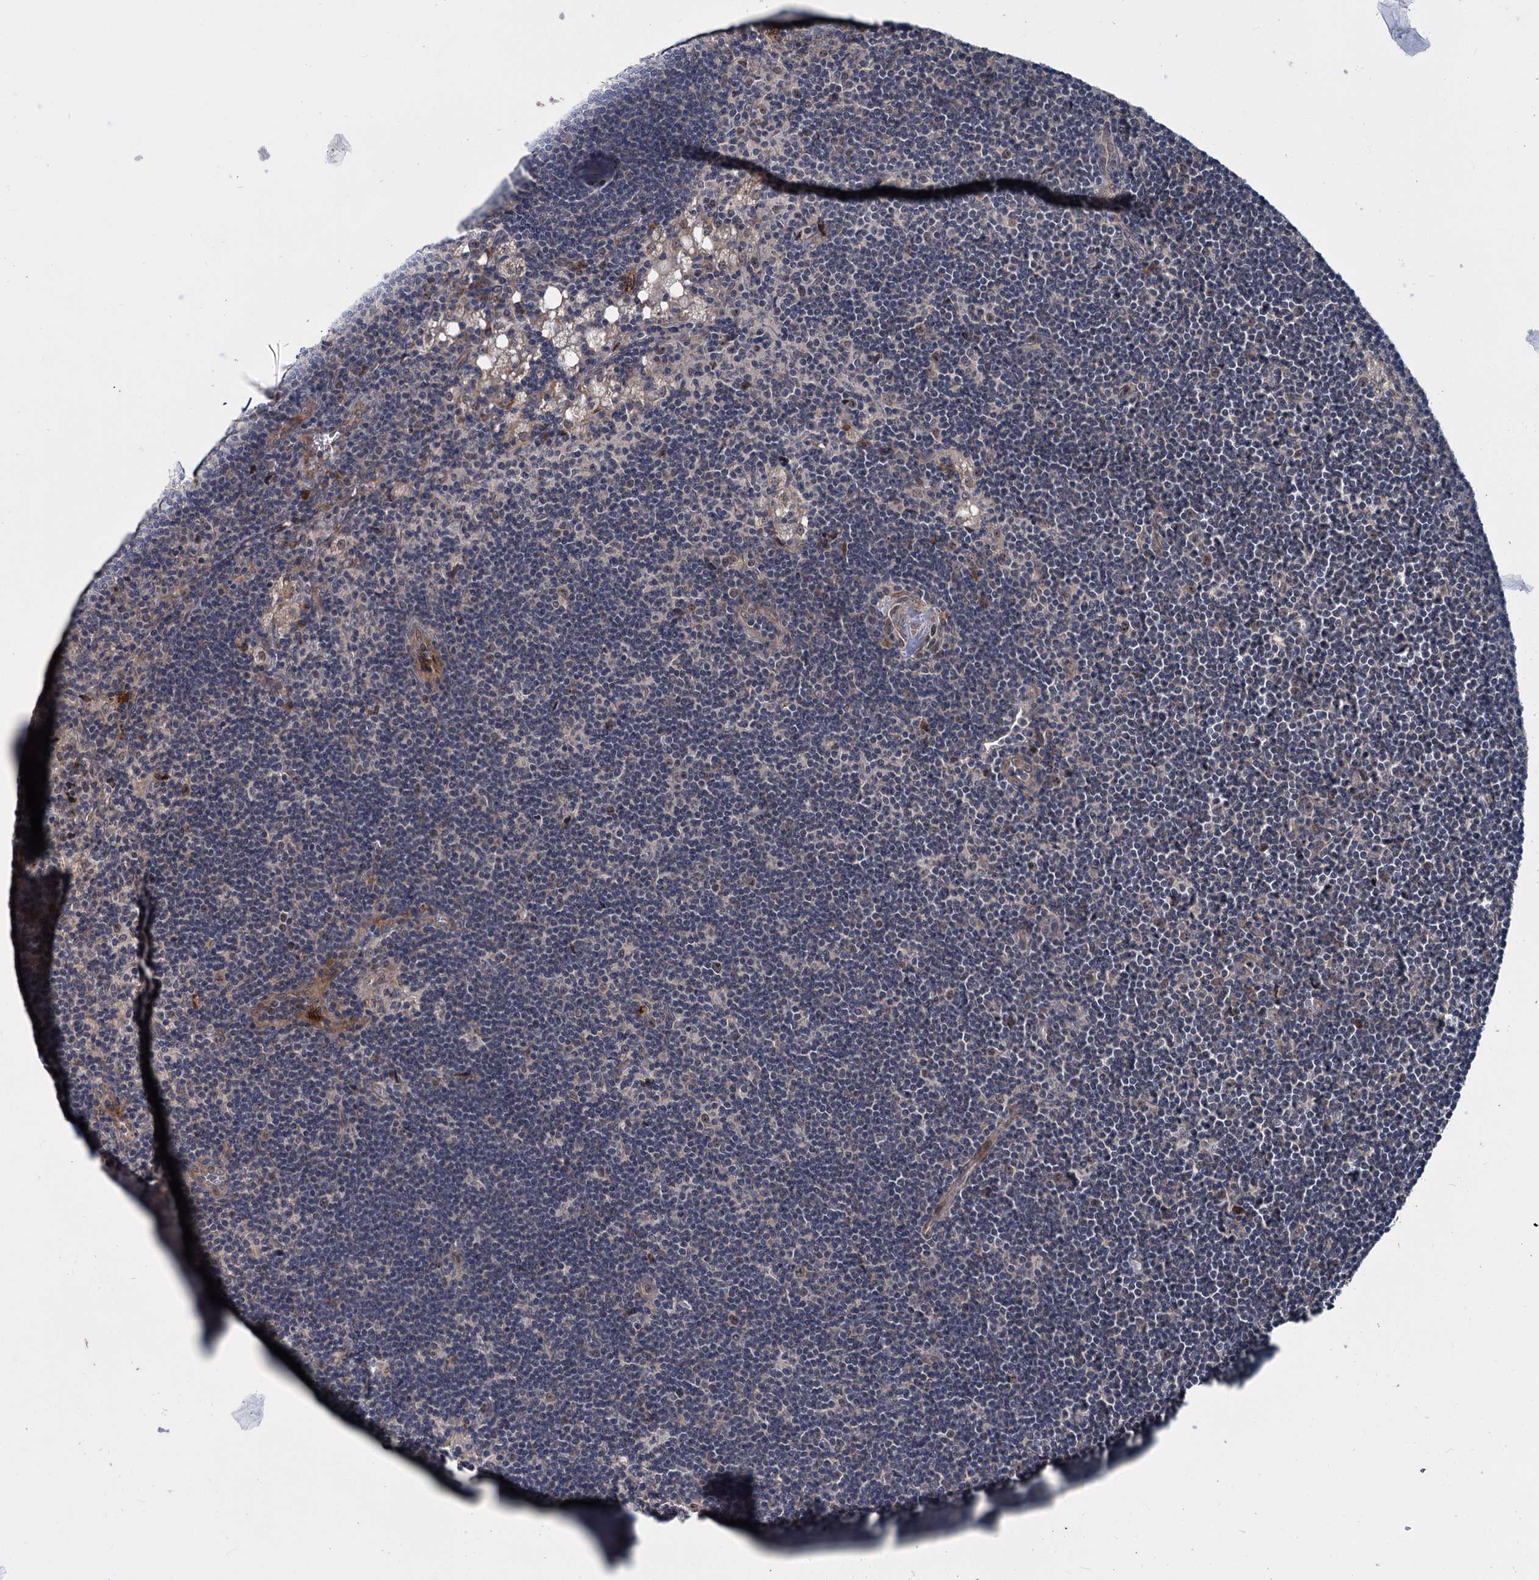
{"staining": {"intensity": "moderate", "quantity": "<25%", "location": "cytoplasmic/membranous"}, "tissue": "lymph node", "cell_type": "Germinal center cells", "image_type": "normal", "snomed": [{"axis": "morphology", "description": "Normal tissue, NOS"}, {"axis": "topography", "description": "Lymph node"}], "caption": "IHC histopathology image of benign lymph node: lymph node stained using IHC shows low levels of moderate protein expression localized specifically in the cytoplasmic/membranous of germinal center cells, appearing as a cytoplasmic/membranous brown color.", "gene": "KANSL2", "patient": {"sex": "male", "age": 24}}